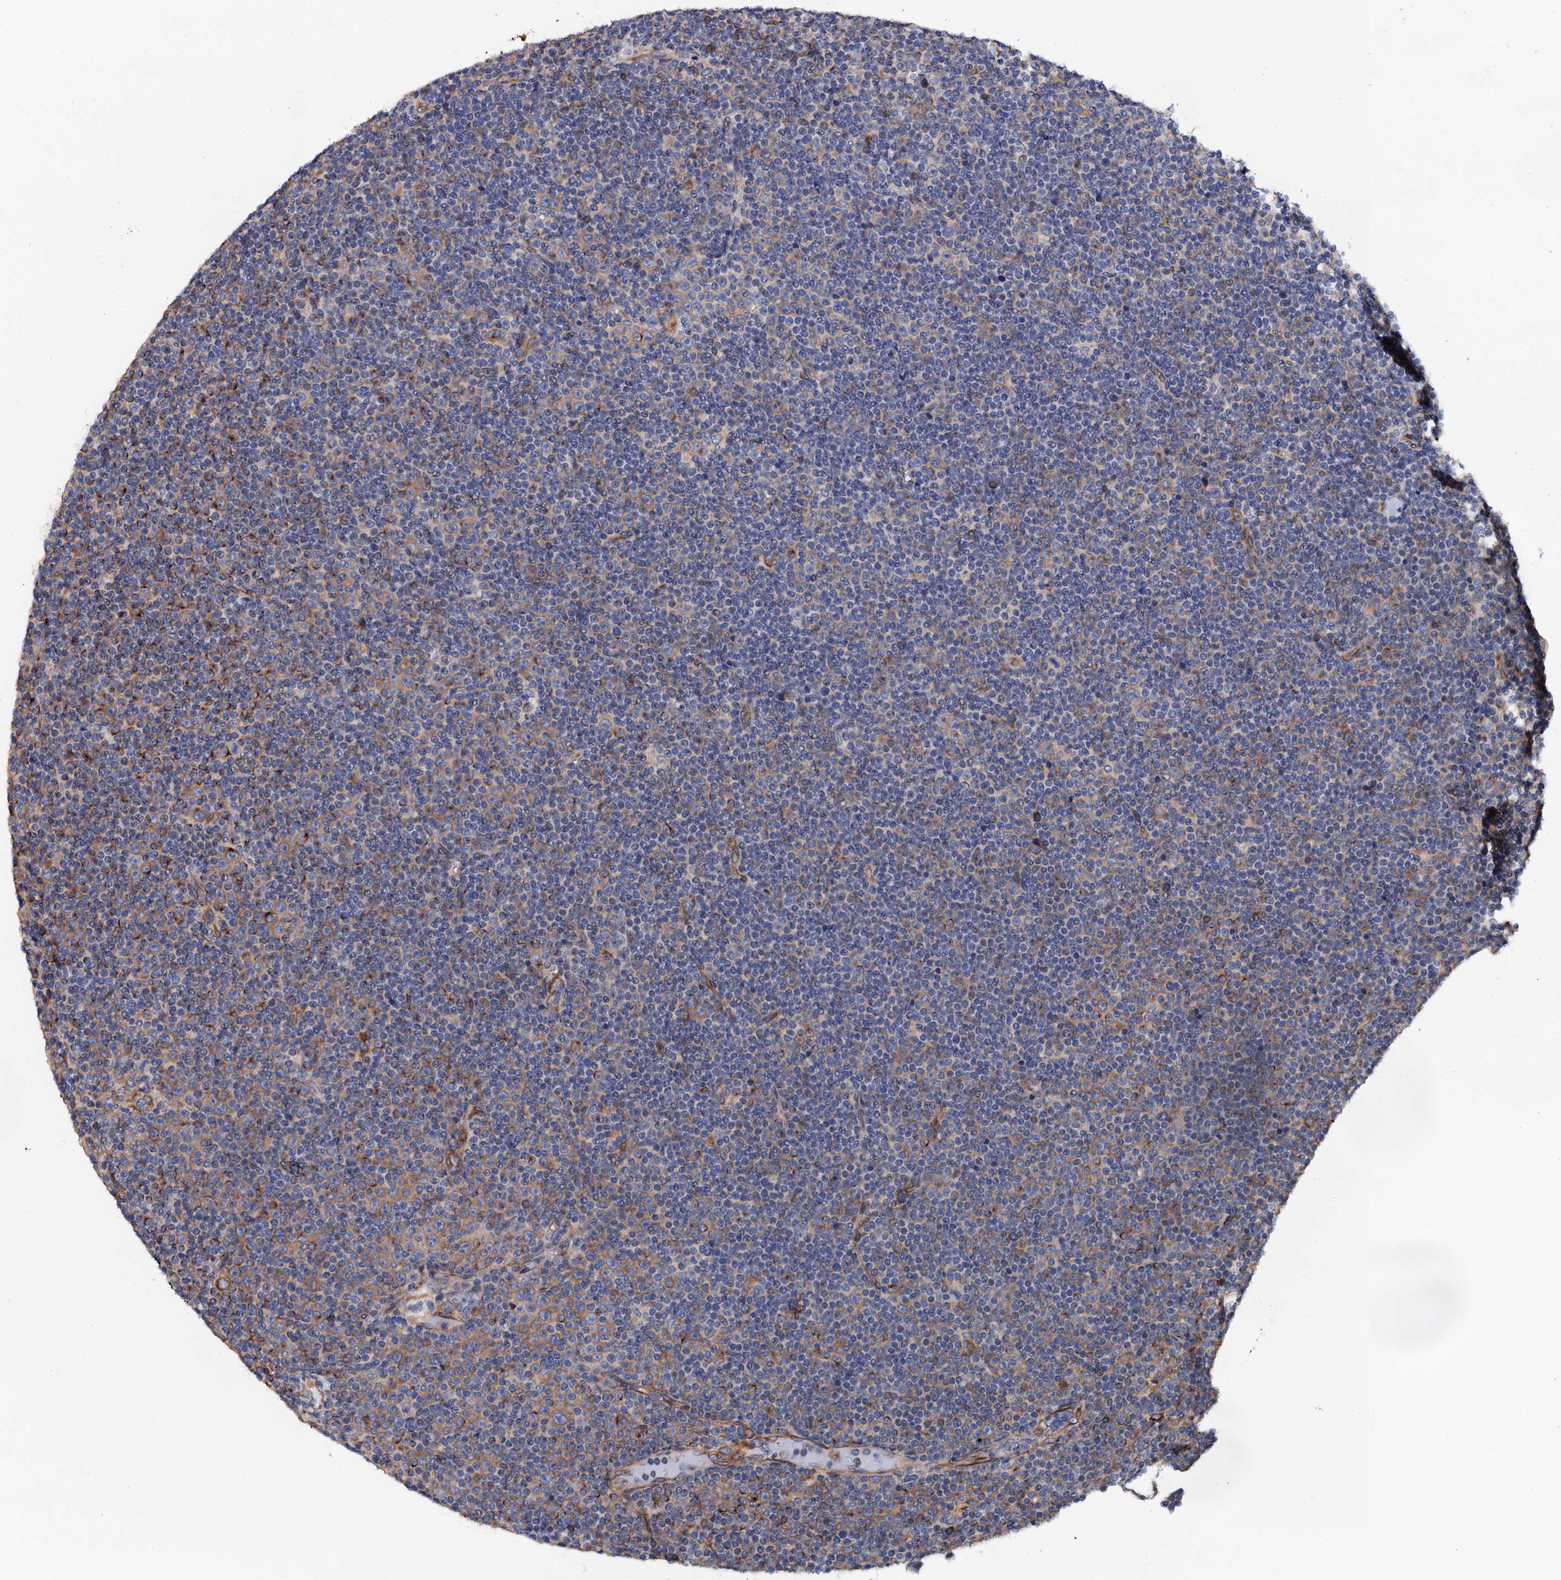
{"staining": {"intensity": "negative", "quantity": "none", "location": "none"}, "tissue": "lymphoma", "cell_type": "Tumor cells", "image_type": "cancer", "snomed": [{"axis": "morphology", "description": "Malignant lymphoma, non-Hodgkin's type, Low grade"}, {"axis": "topography", "description": "Lymph node"}], "caption": "Tumor cells show no significant protein positivity in lymphoma.", "gene": "ZDHHC18", "patient": {"sex": "female", "age": 67}}